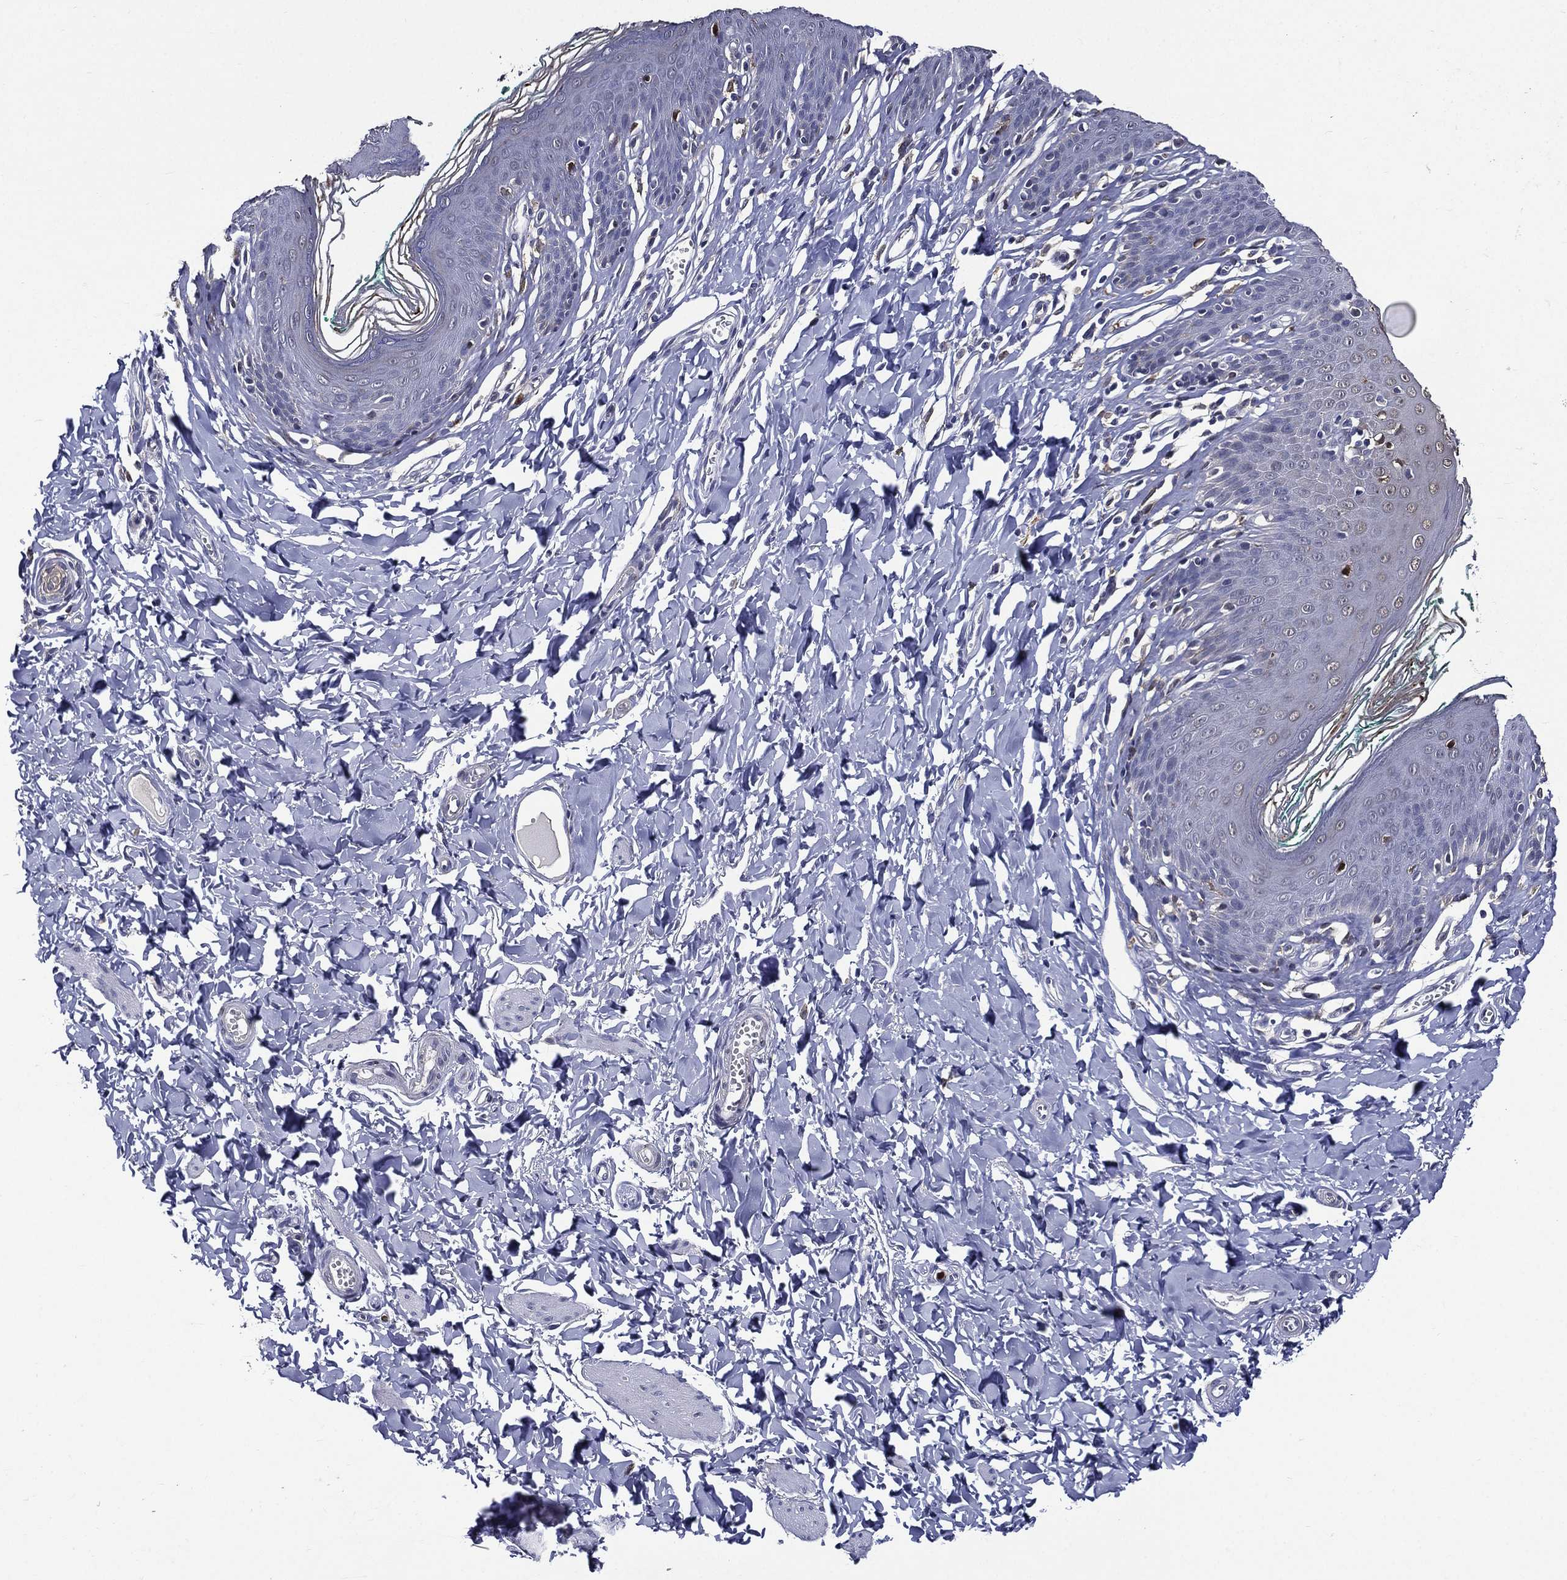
{"staining": {"intensity": "negative", "quantity": "none", "location": "none"}, "tissue": "skin", "cell_type": "Epidermal cells", "image_type": "normal", "snomed": [{"axis": "morphology", "description": "Normal tissue, NOS"}, {"axis": "topography", "description": "Vulva"}], "caption": "Immunohistochemical staining of unremarkable skin exhibits no significant positivity in epidermal cells. The staining was performed using DAB to visualize the protein expression in brown, while the nuclei were stained in blue with hematoxylin (Magnification: 20x).", "gene": "GPR171", "patient": {"sex": "female", "age": 66}}